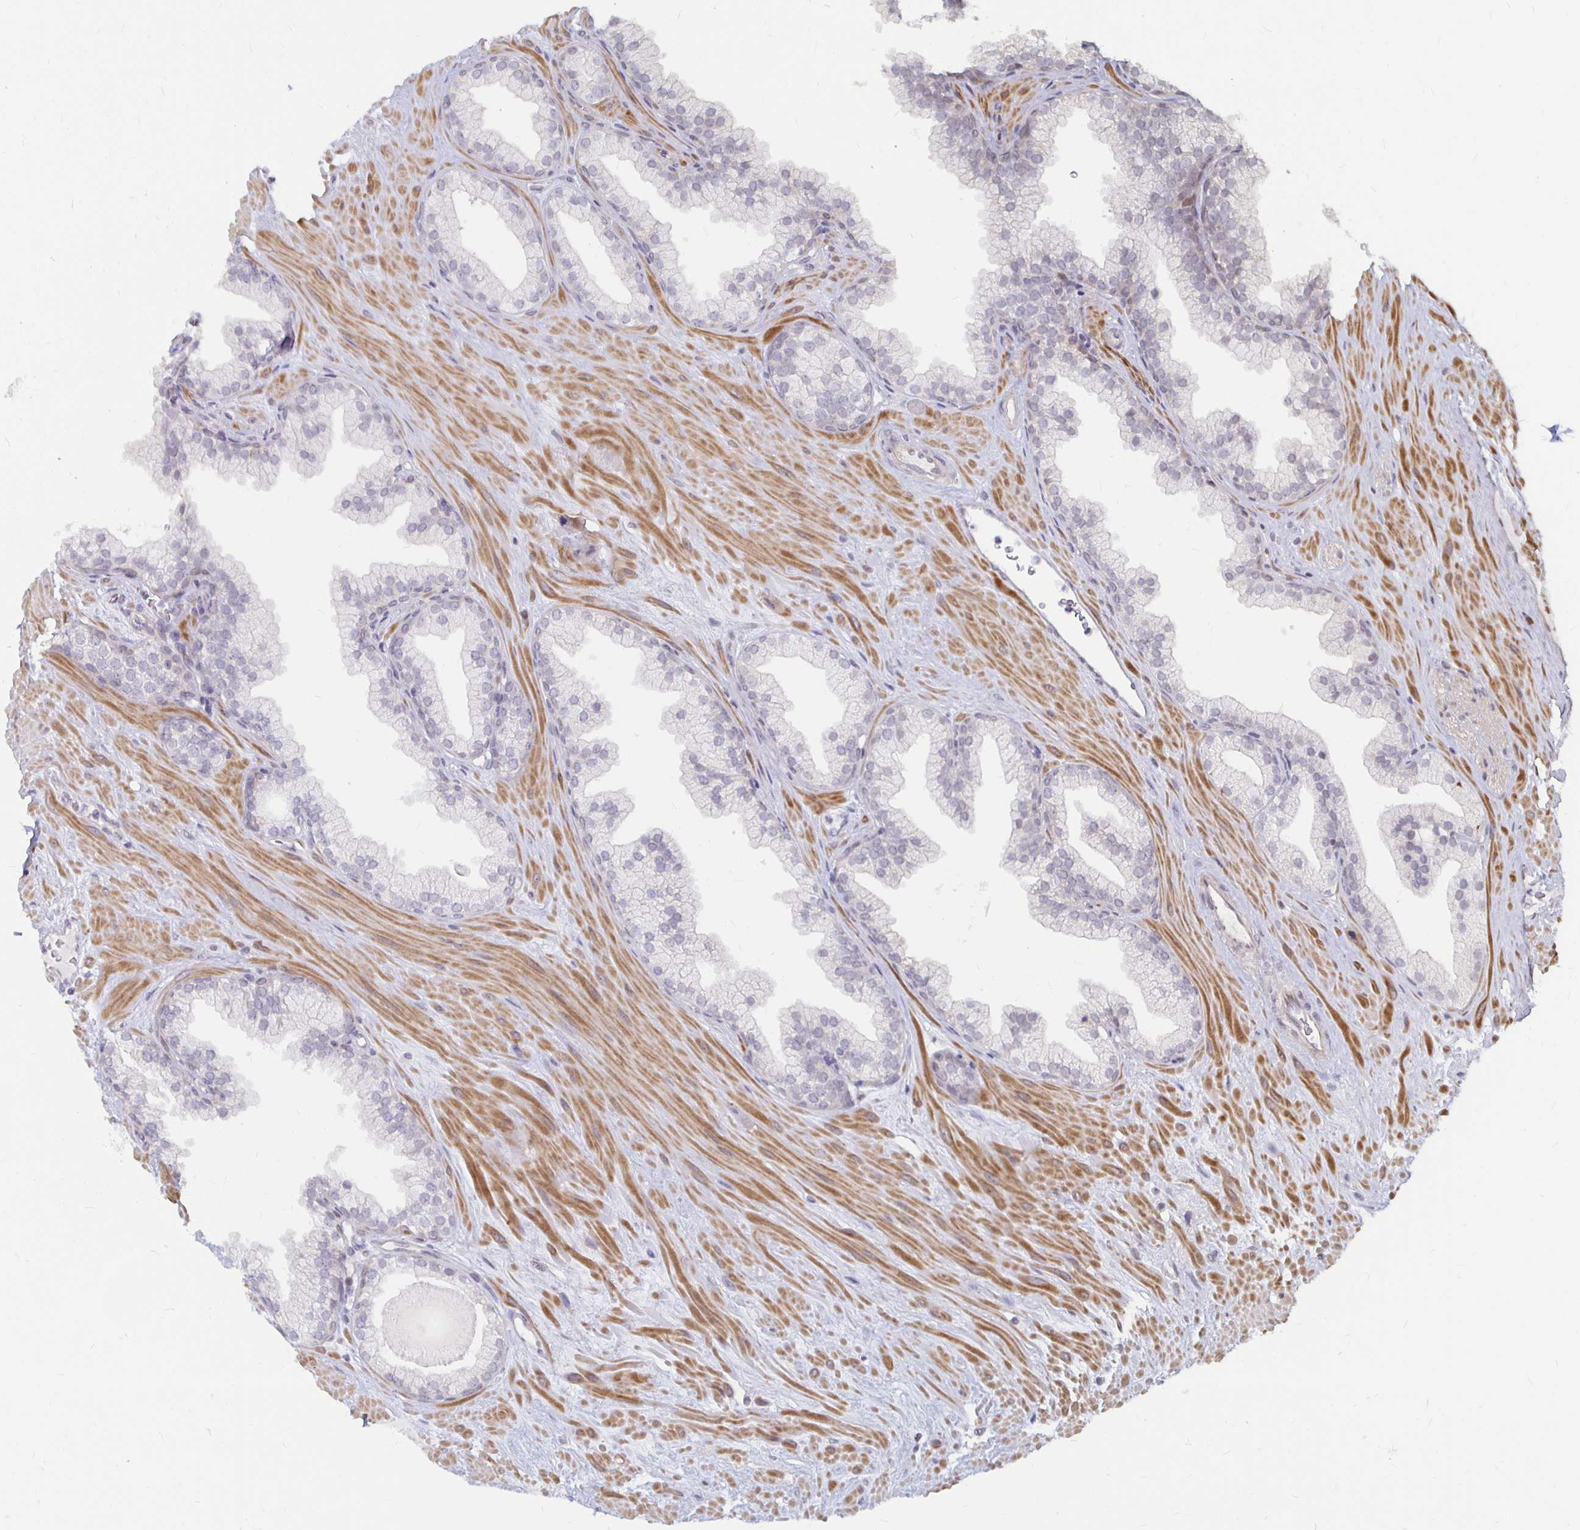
{"staining": {"intensity": "negative", "quantity": "none", "location": "none"}, "tissue": "prostate", "cell_type": "Glandular cells", "image_type": "normal", "snomed": [{"axis": "morphology", "description": "Normal tissue, NOS"}, {"axis": "topography", "description": "Prostate"}, {"axis": "topography", "description": "Peripheral nerve tissue"}], "caption": "A high-resolution micrograph shows immunohistochemistry (IHC) staining of benign prostate, which demonstrates no significant staining in glandular cells.", "gene": "CAPN11", "patient": {"sex": "male", "age": 61}}